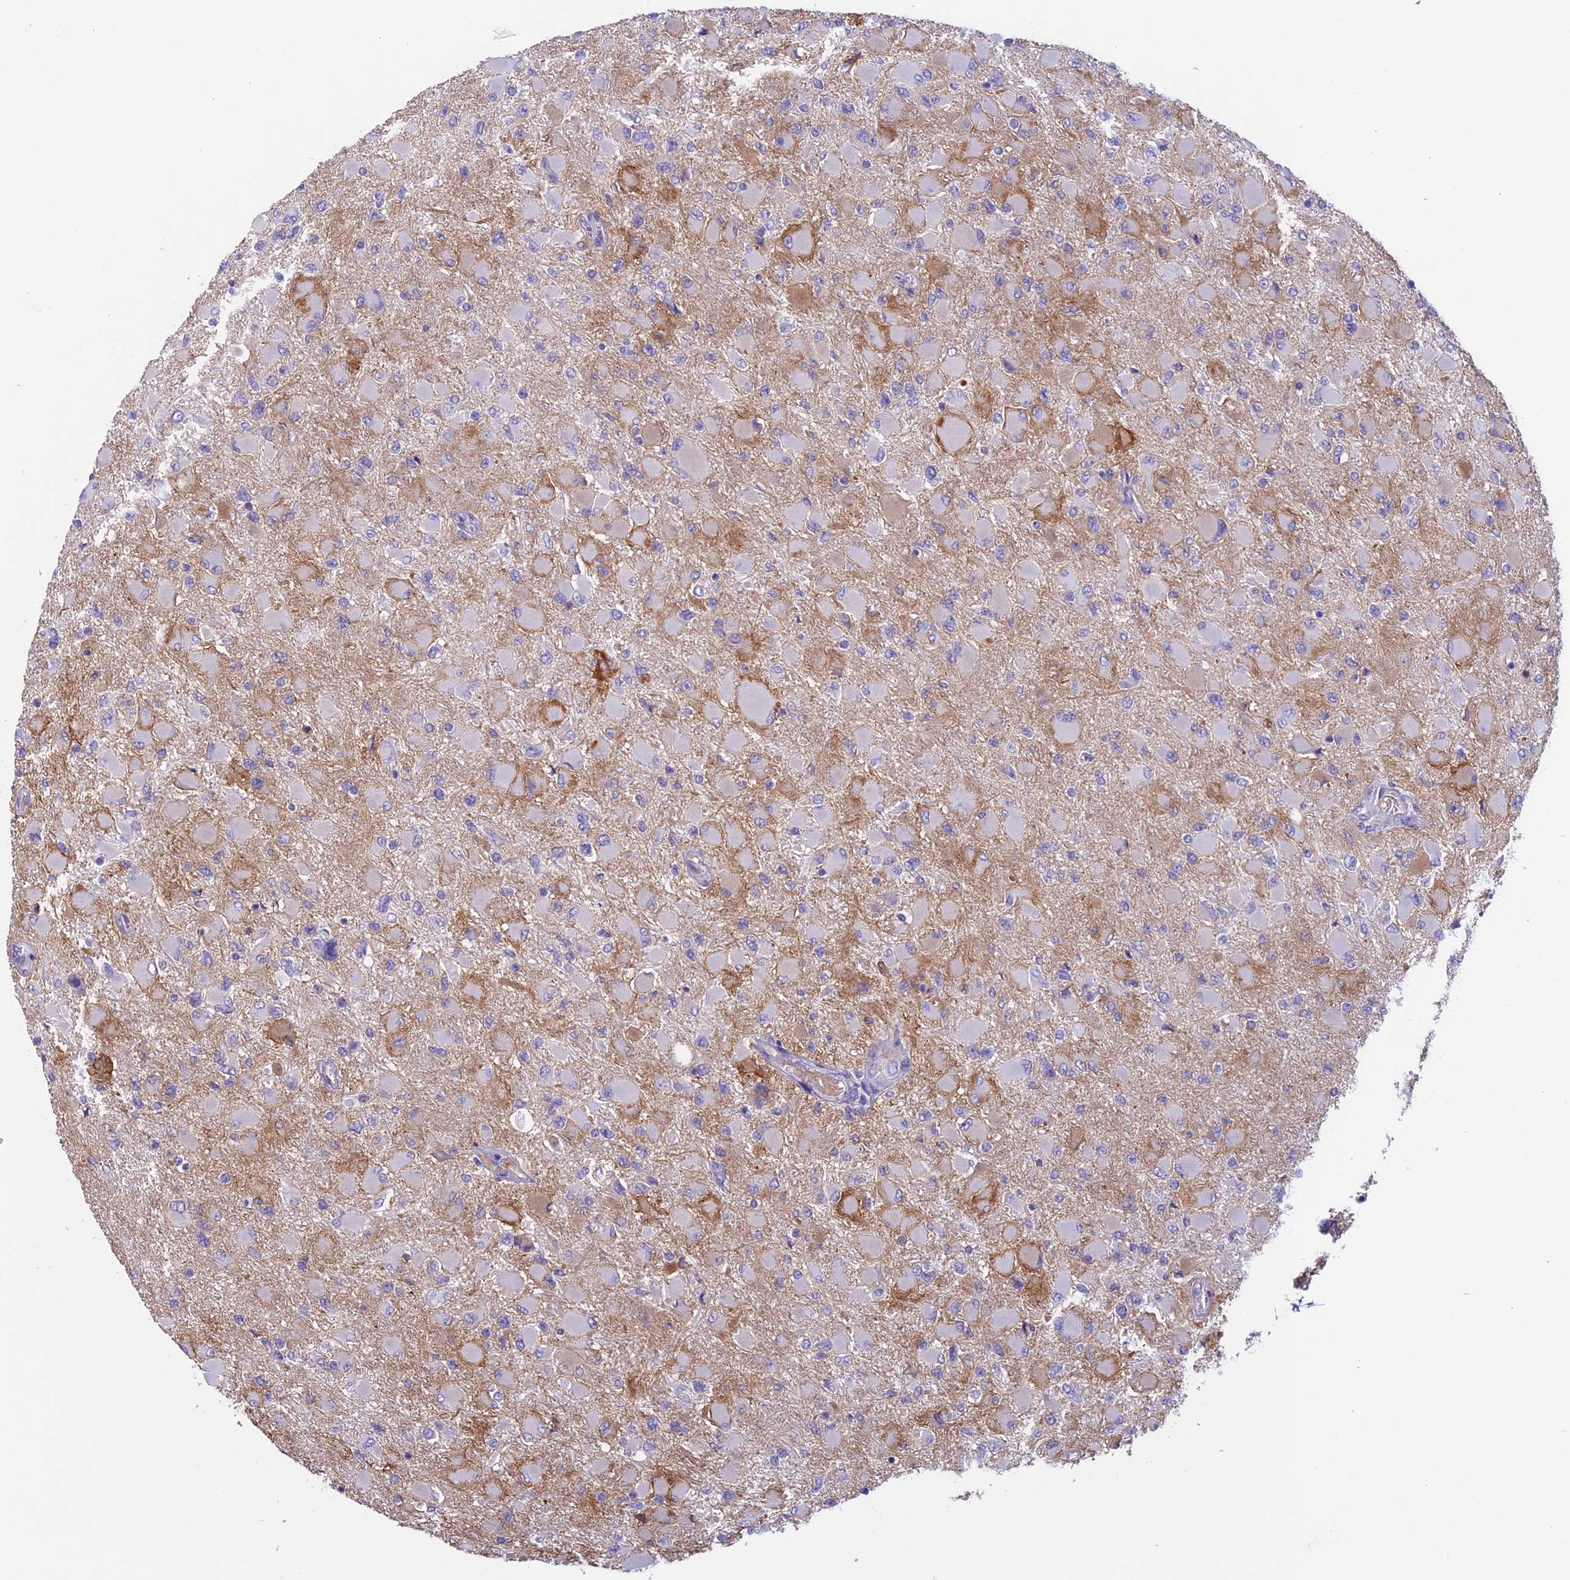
{"staining": {"intensity": "negative", "quantity": "none", "location": "none"}, "tissue": "glioma", "cell_type": "Tumor cells", "image_type": "cancer", "snomed": [{"axis": "morphology", "description": "Glioma, malignant, High grade"}, {"axis": "topography", "description": "Cerebral cortex"}], "caption": "The immunohistochemistry (IHC) image has no significant staining in tumor cells of glioma tissue.", "gene": "ANGPTL2", "patient": {"sex": "female", "age": 36}}